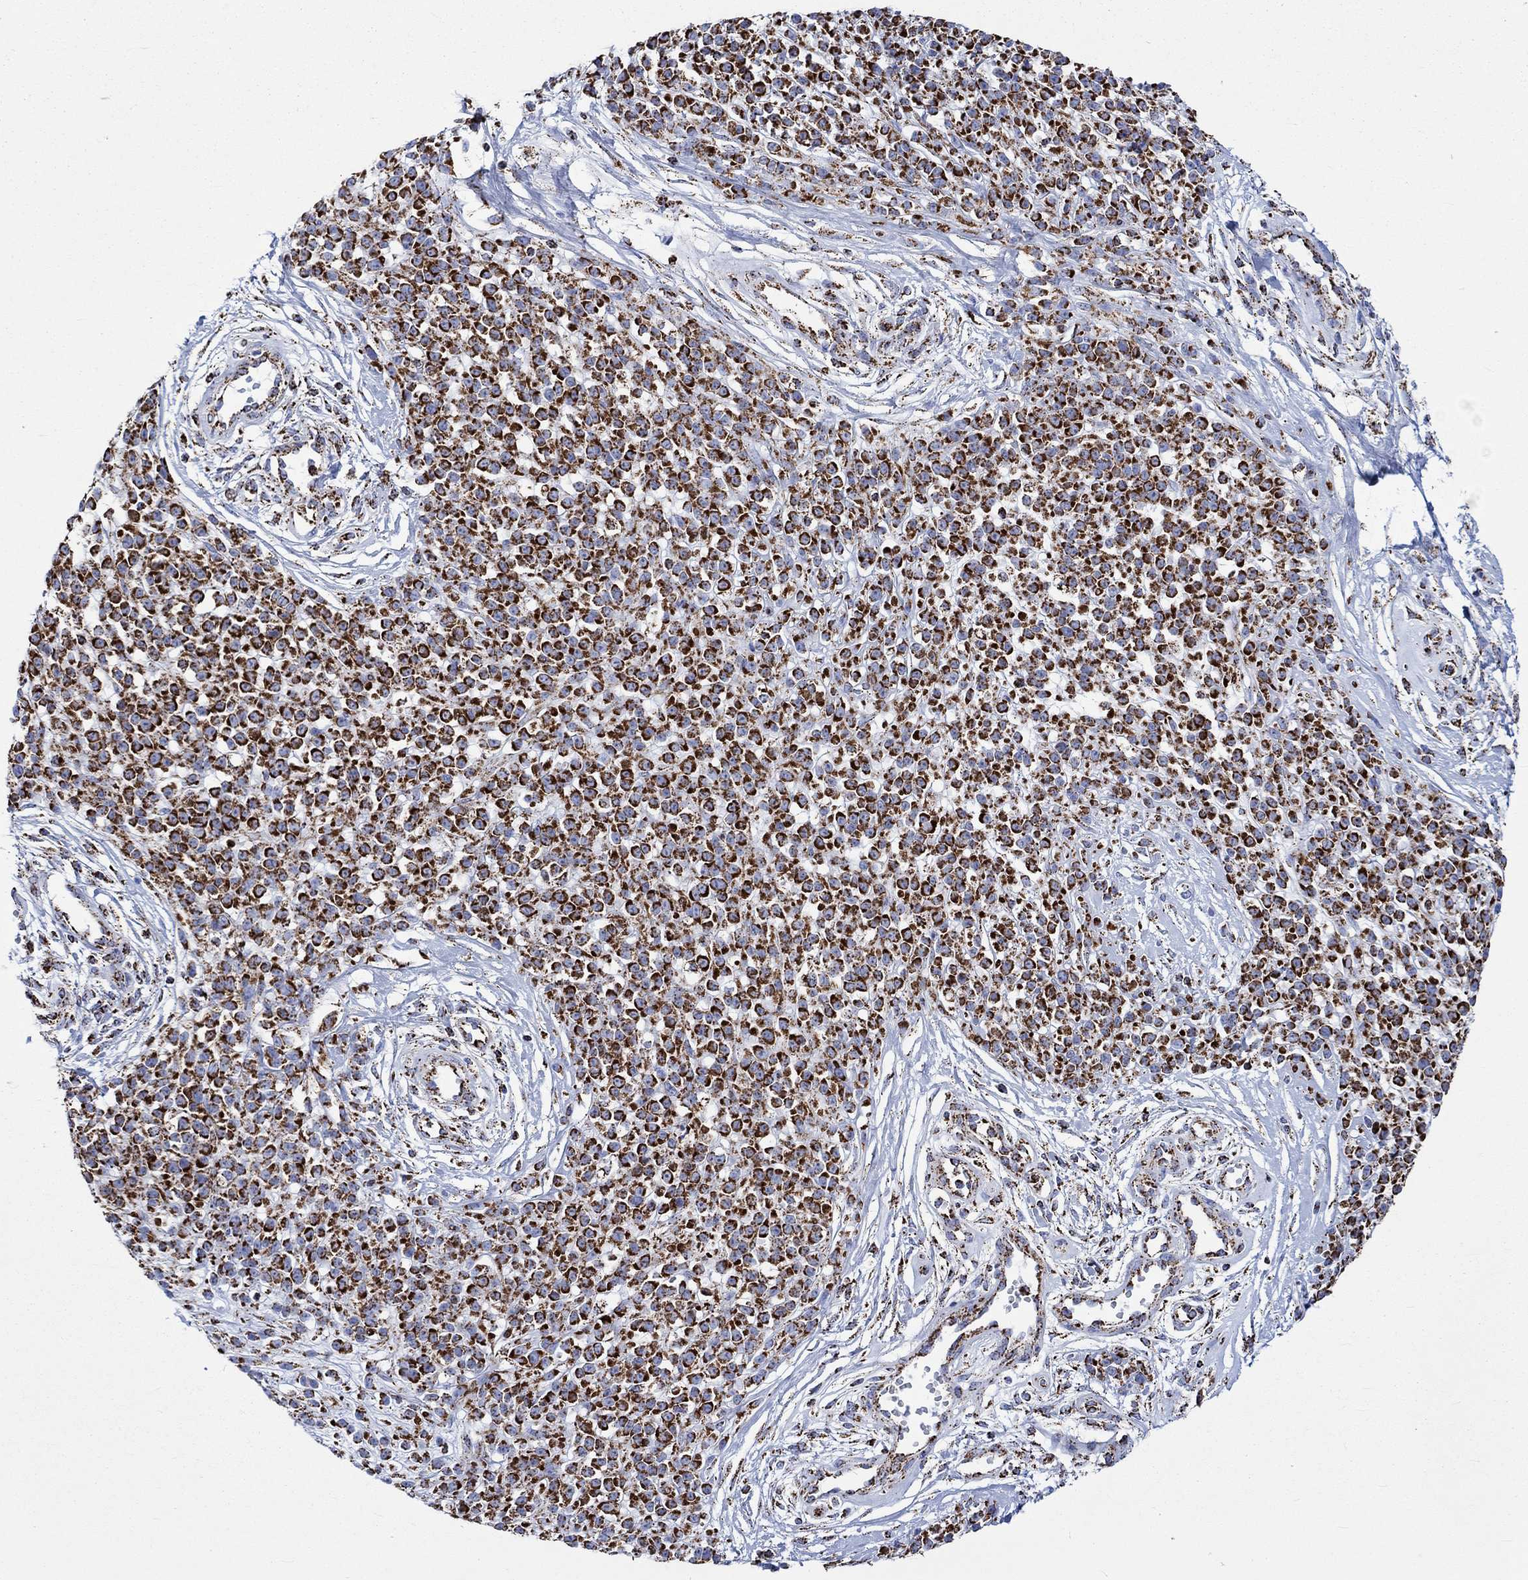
{"staining": {"intensity": "strong", "quantity": ">75%", "location": "cytoplasmic/membranous"}, "tissue": "melanoma", "cell_type": "Tumor cells", "image_type": "cancer", "snomed": [{"axis": "morphology", "description": "Malignant melanoma, NOS"}, {"axis": "topography", "description": "Skin"}, {"axis": "topography", "description": "Skin of trunk"}], "caption": "Protein staining of melanoma tissue displays strong cytoplasmic/membranous expression in about >75% of tumor cells.", "gene": "RCE1", "patient": {"sex": "male", "age": 74}}